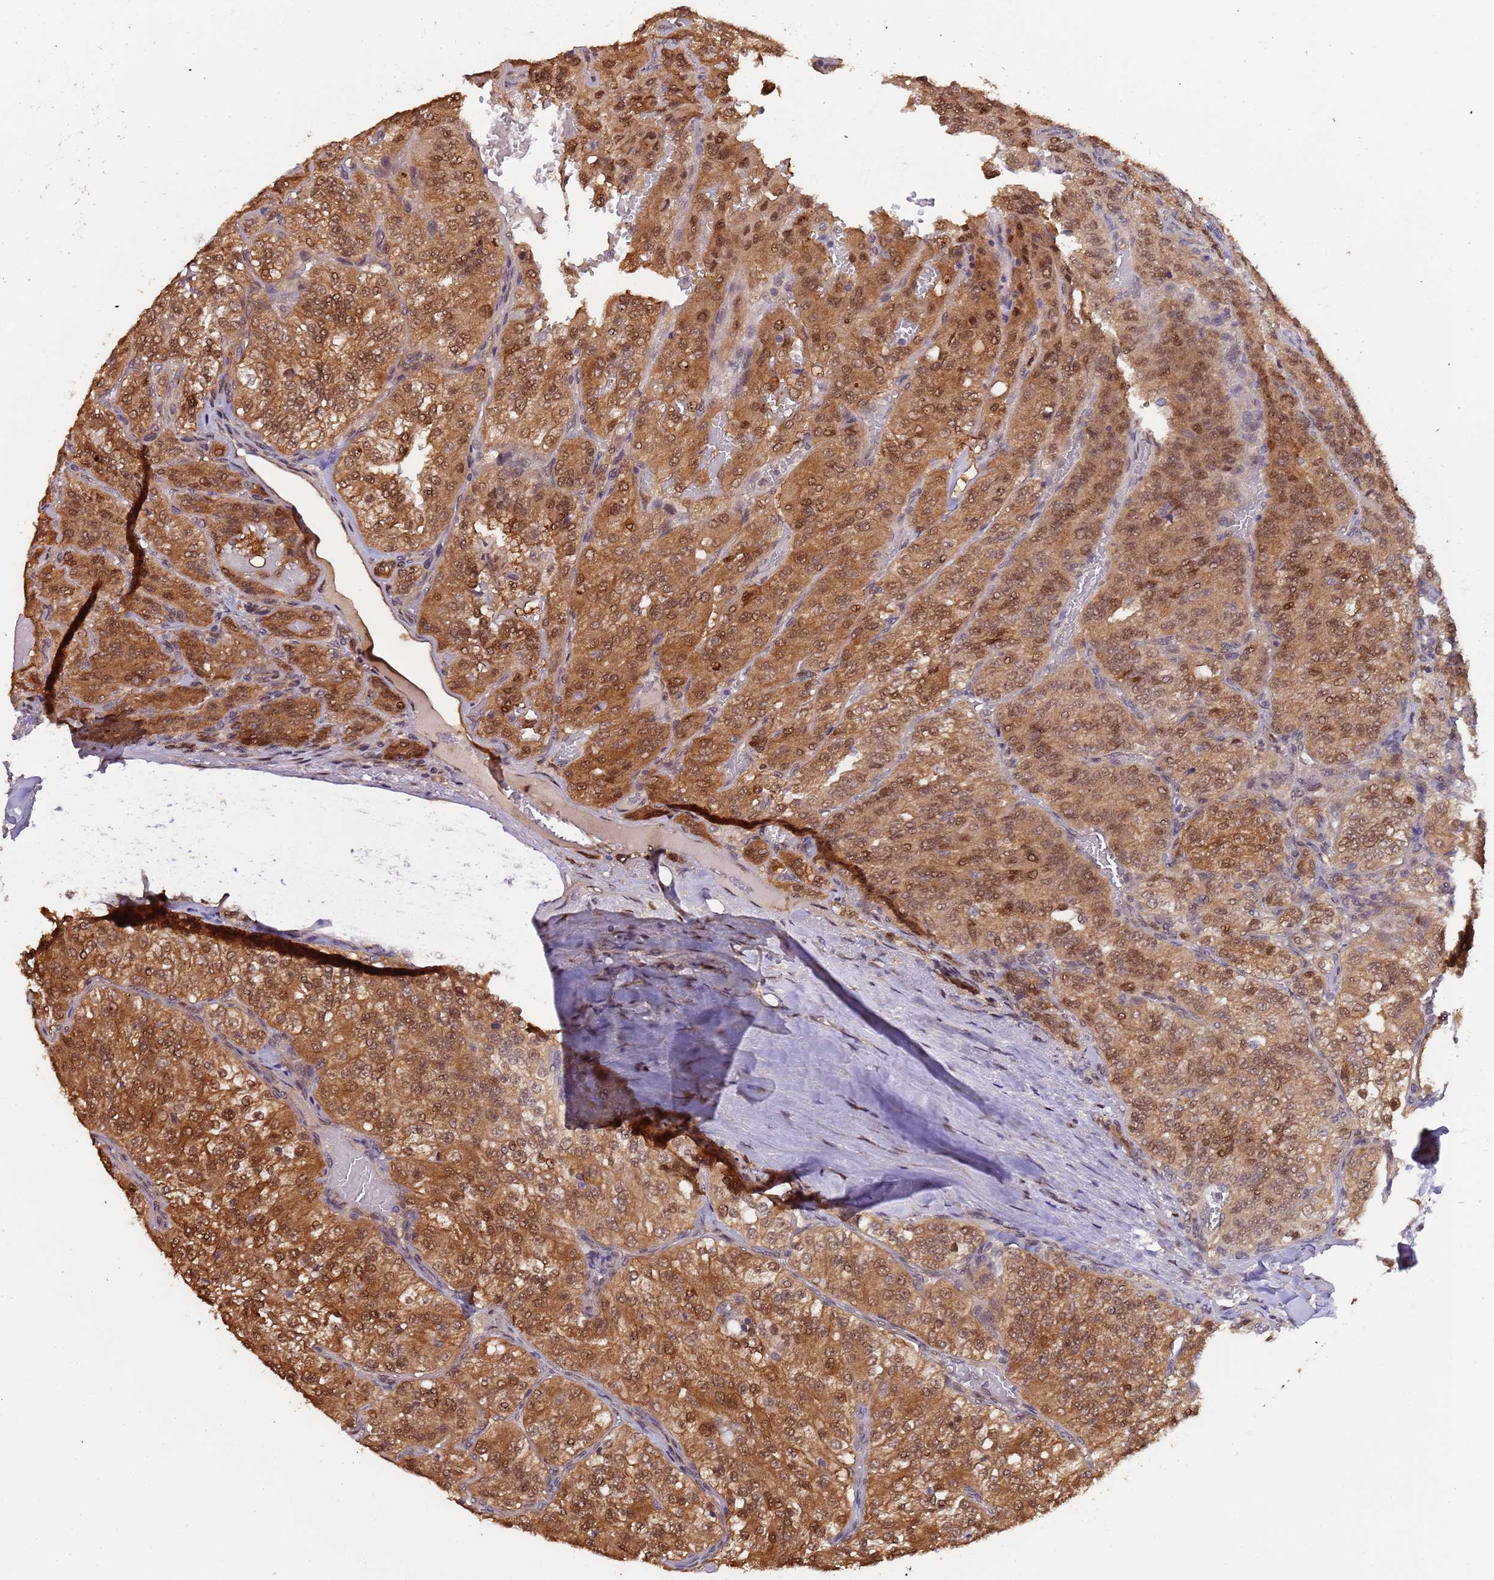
{"staining": {"intensity": "moderate", "quantity": ">75%", "location": "cytoplasmic/membranous,nuclear"}, "tissue": "renal cancer", "cell_type": "Tumor cells", "image_type": "cancer", "snomed": [{"axis": "morphology", "description": "Adenocarcinoma, NOS"}, {"axis": "topography", "description": "Kidney"}], "caption": "Tumor cells exhibit medium levels of moderate cytoplasmic/membranous and nuclear staining in approximately >75% of cells in human renal adenocarcinoma.", "gene": "ZBTB5", "patient": {"sex": "female", "age": 63}}